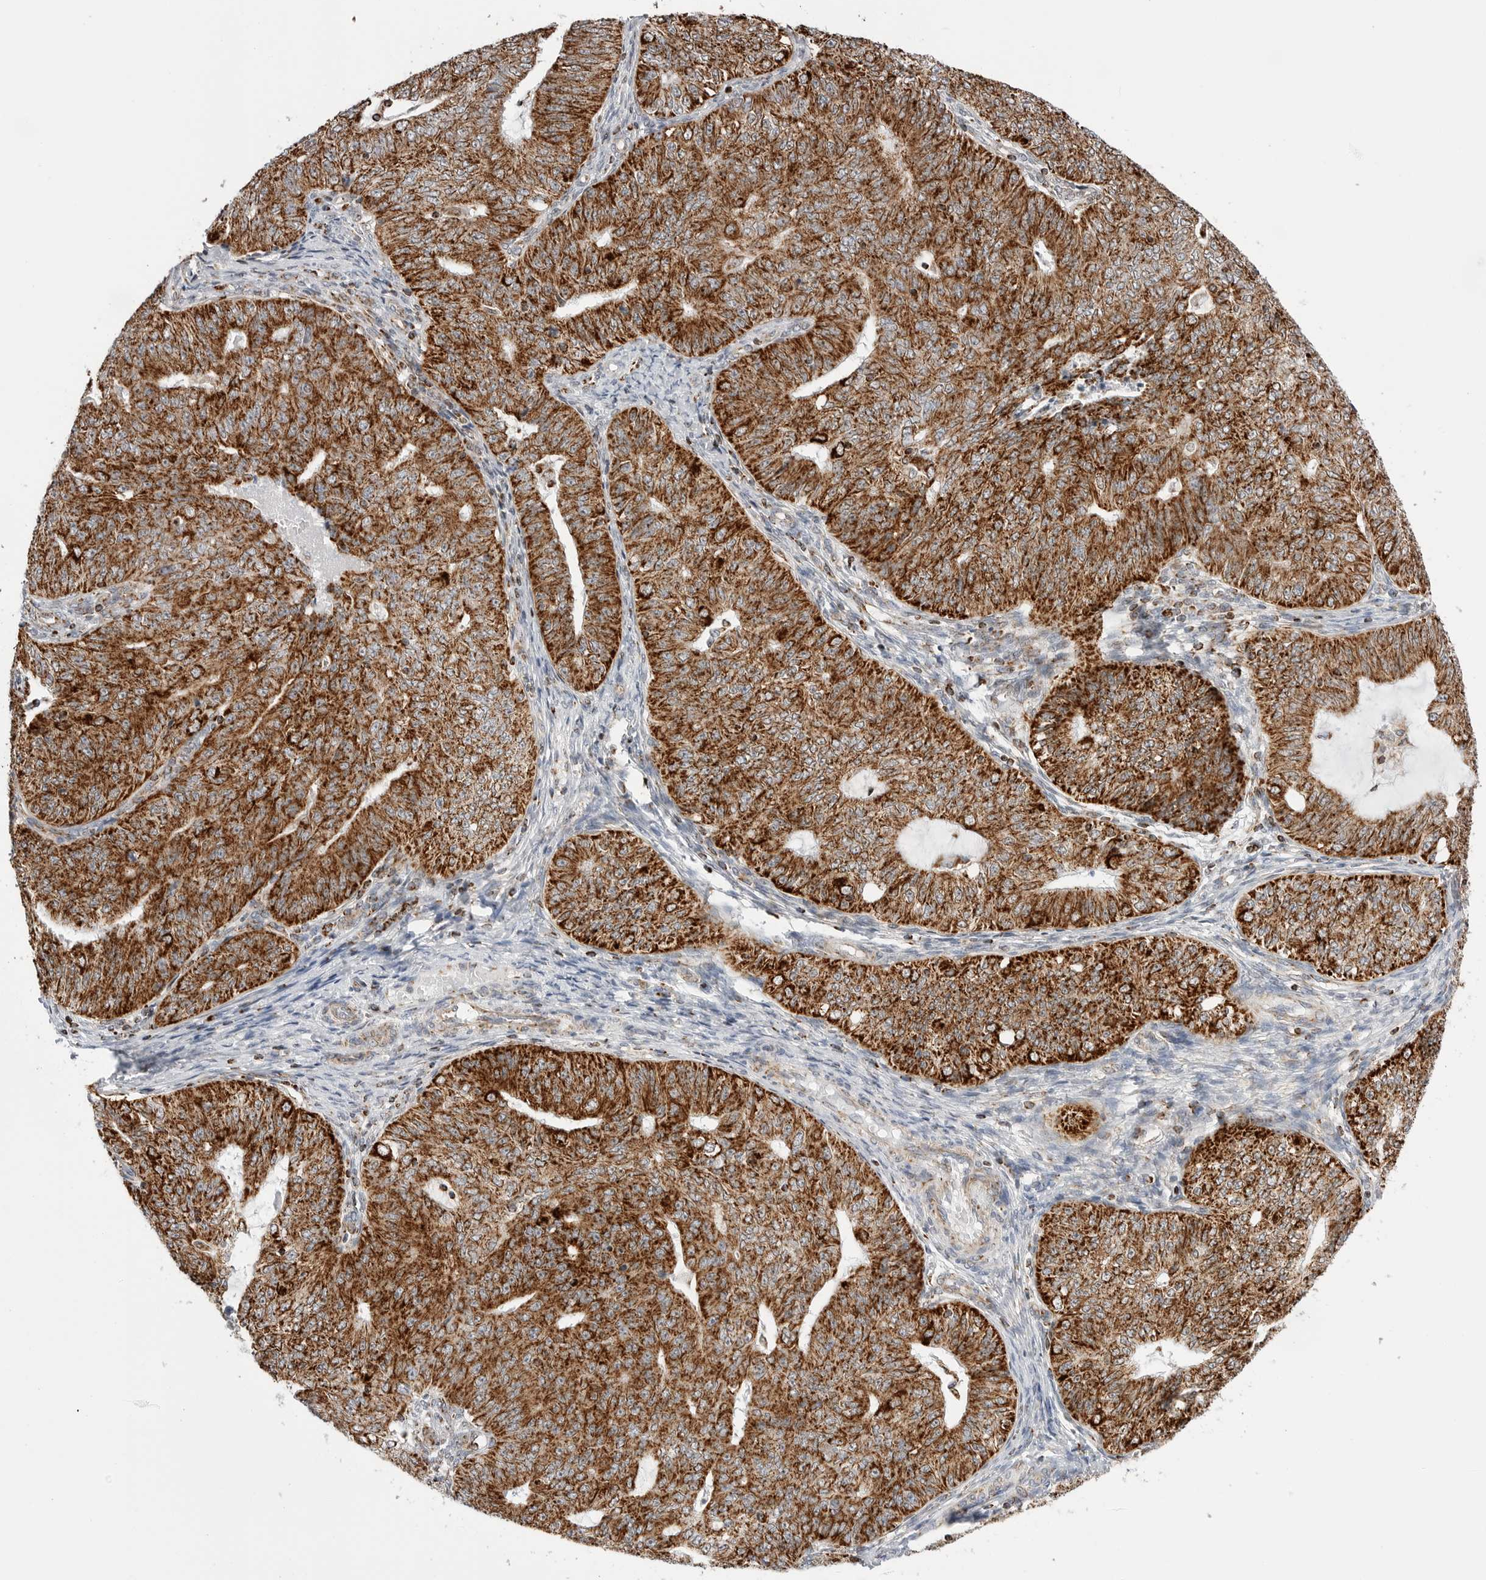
{"staining": {"intensity": "strong", "quantity": ">75%", "location": "cytoplasmic/membranous"}, "tissue": "endometrial cancer", "cell_type": "Tumor cells", "image_type": "cancer", "snomed": [{"axis": "morphology", "description": "Adenocarcinoma, NOS"}, {"axis": "topography", "description": "Endometrium"}], "caption": "Protein staining of endometrial adenocarcinoma tissue demonstrates strong cytoplasmic/membranous positivity in about >75% of tumor cells.", "gene": "ATP5IF1", "patient": {"sex": "female", "age": 32}}